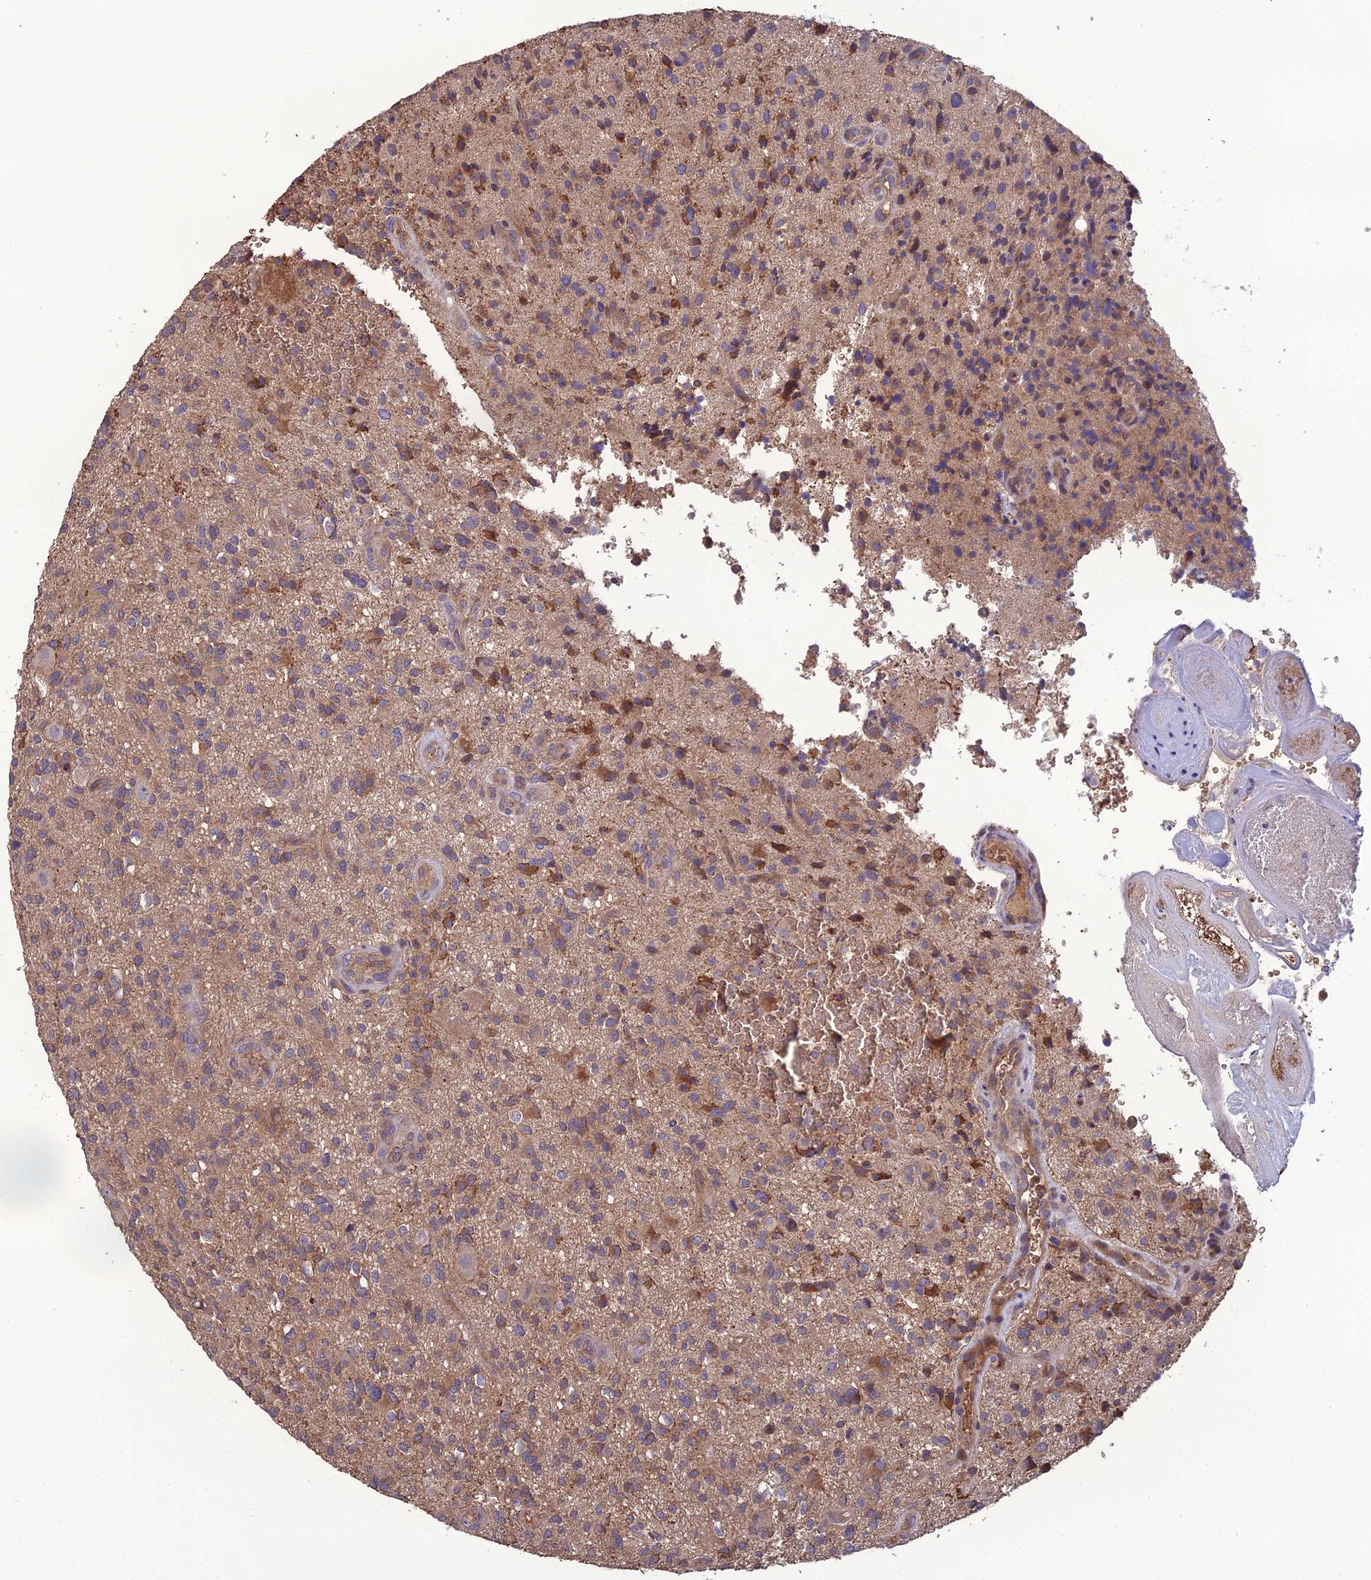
{"staining": {"intensity": "weak", "quantity": ">75%", "location": "cytoplasmic/membranous"}, "tissue": "glioma", "cell_type": "Tumor cells", "image_type": "cancer", "snomed": [{"axis": "morphology", "description": "Glioma, malignant, High grade"}, {"axis": "topography", "description": "Brain"}], "caption": "This photomicrograph shows immunohistochemistry staining of human glioma, with low weak cytoplasmic/membranous expression in approximately >75% of tumor cells.", "gene": "GALR2", "patient": {"sex": "male", "age": 47}}